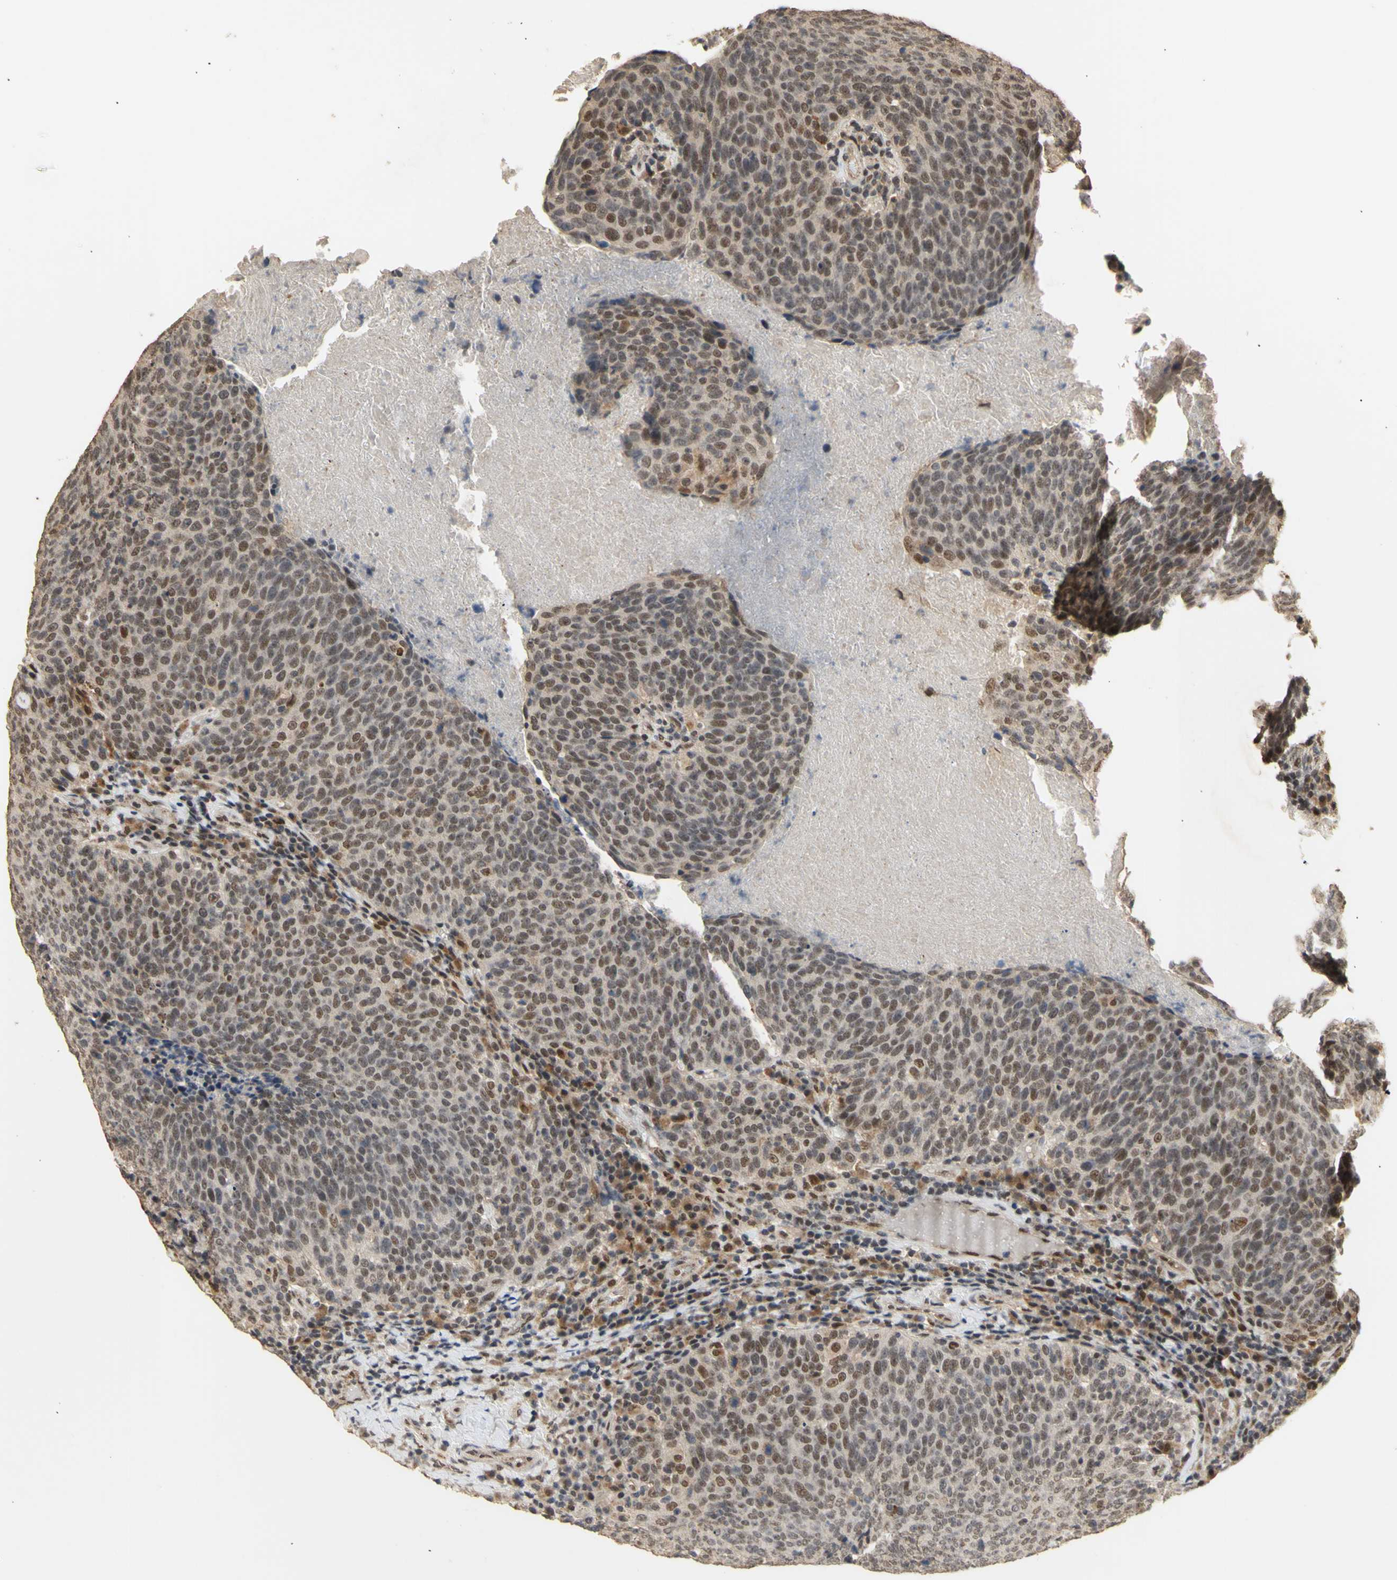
{"staining": {"intensity": "weak", "quantity": ">75%", "location": "nuclear"}, "tissue": "head and neck cancer", "cell_type": "Tumor cells", "image_type": "cancer", "snomed": [{"axis": "morphology", "description": "Squamous cell carcinoma, NOS"}, {"axis": "morphology", "description": "Squamous cell carcinoma, metastatic, NOS"}, {"axis": "topography", "description": "Lymph node"}, {"axis": "topography", "description": "Head-Neck"}], "caption": "Head and neck metastatic squamous cell carcinoma was stained to show a protein in brown. There is low levels of weak nuclear positivity in about >75% of tumor cells.", "gene": "GTF2E2", "patient": {"sex": "male", "age": 62}}